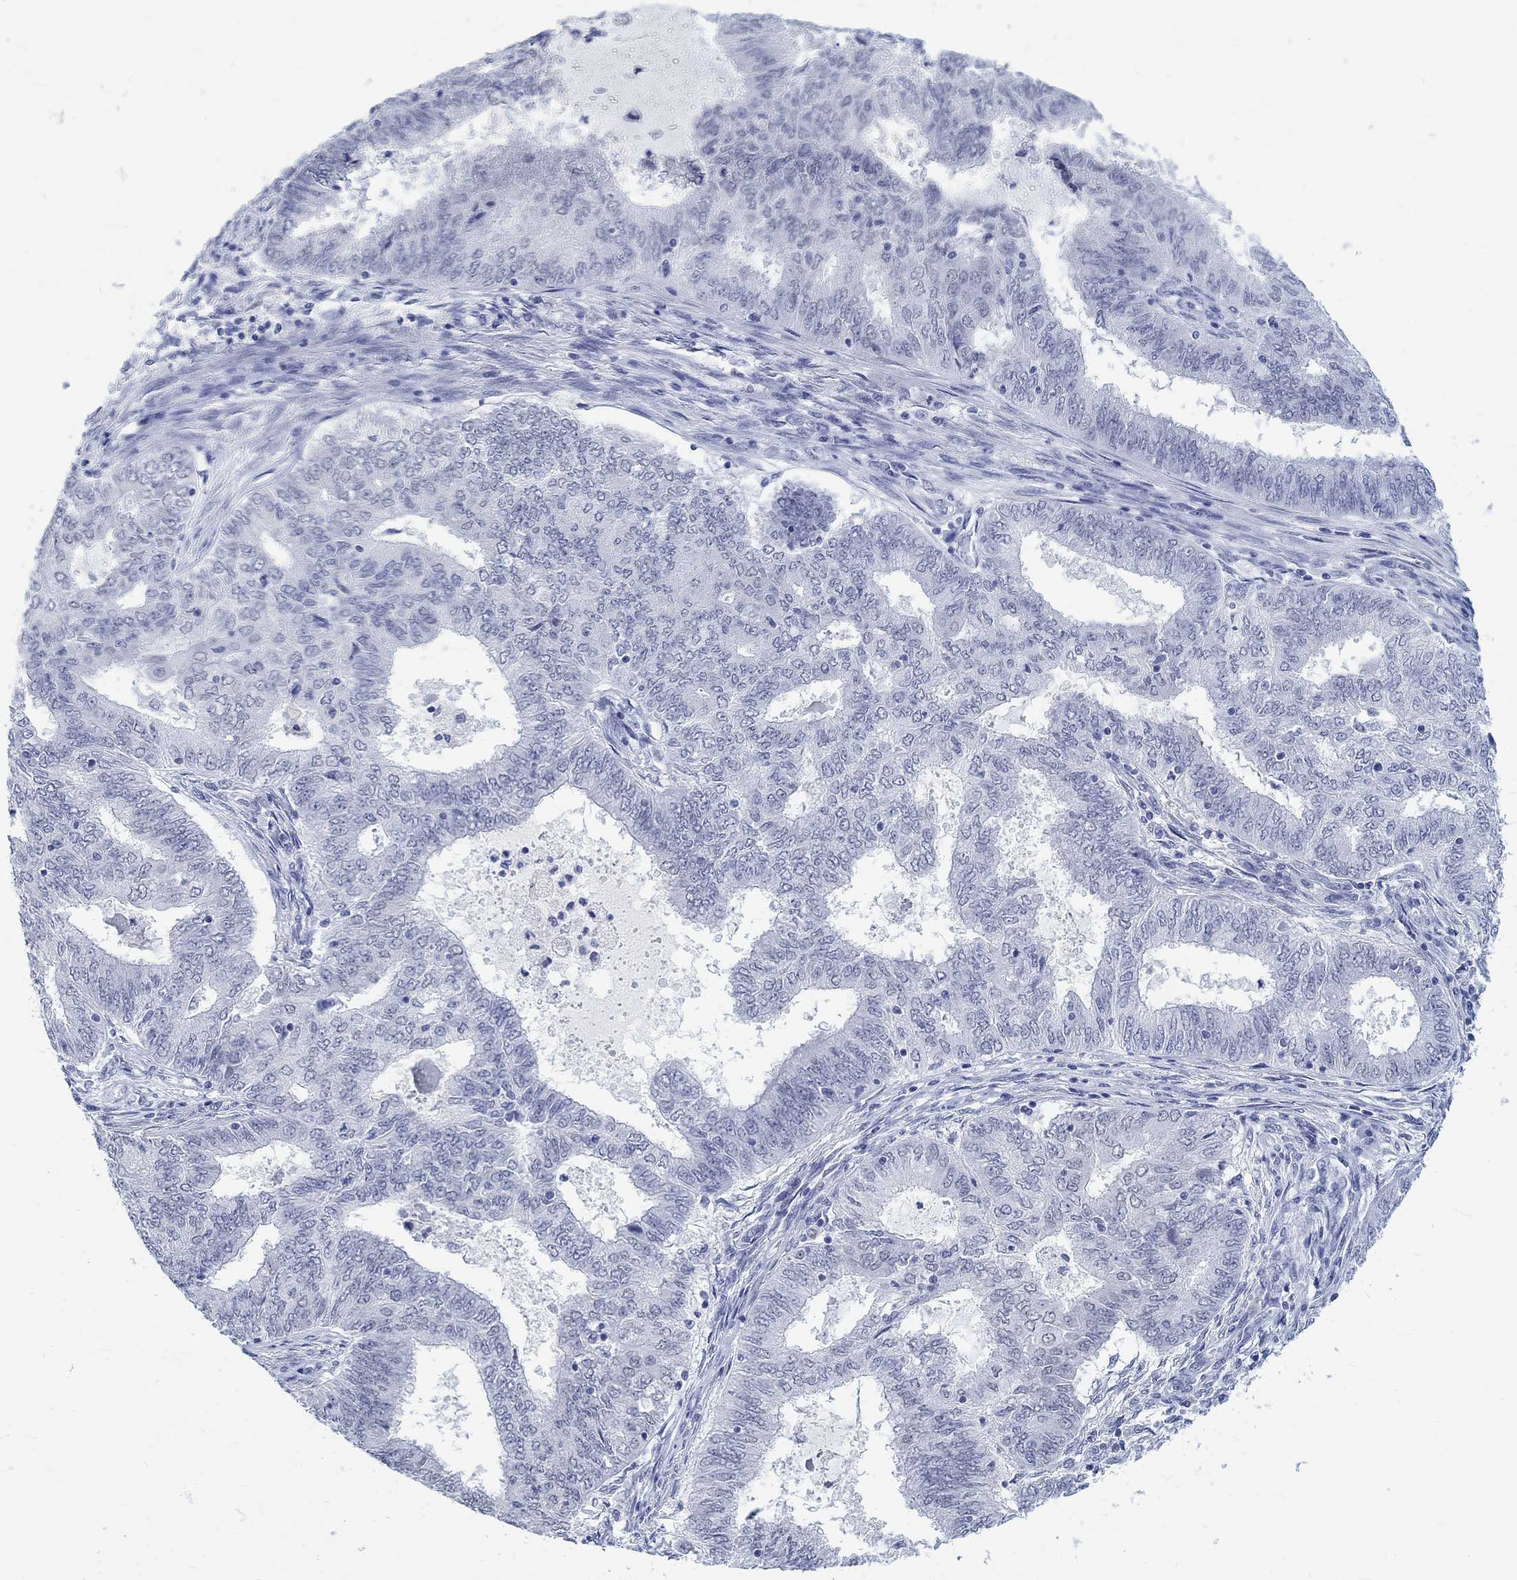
{"staining": {"intensity": "negative", "quantity": "none", "location": "none"}, "tissue": "endometrial cancer", "cell_type": "Tumor cells", "image_type": "cancer", "snomed": [{"axis": "morphology", "description": "Adenocarcinoma, NOS"}, {"axis": "topography", "description": "Endometrium"}], "caption": "Endometrial cancer (adenocarcinoma) was stained to show a protein in brown. There is no significant expression in tumor cells.", "gene": "ANKS1B", "patient": {"sex": "female", "age": 62}}